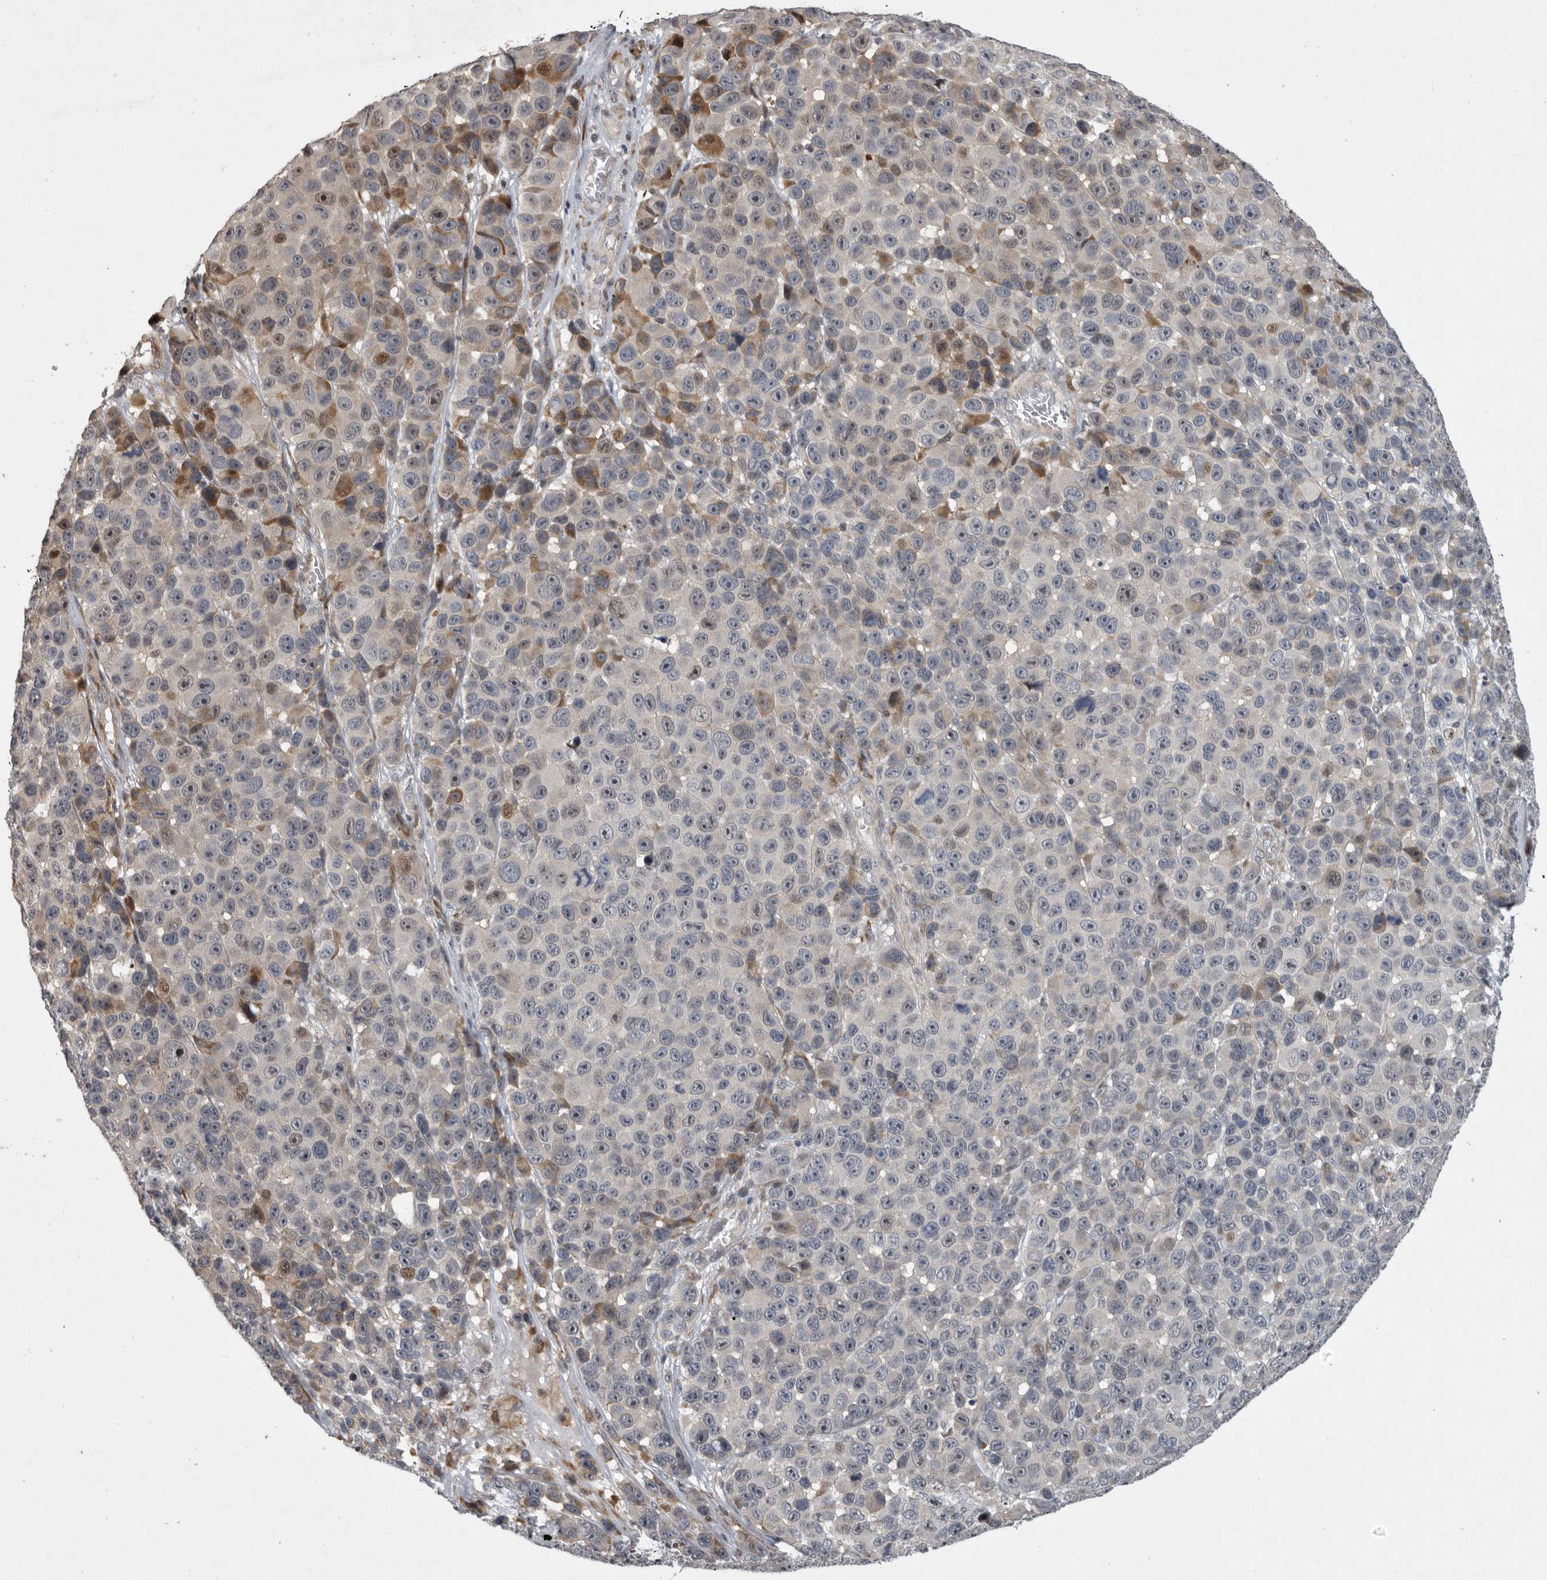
{"staining": {"intensity": "moderate", "quantity": "<25%", "location": "cytoplasmic/membranous"}, "tissue": "melanoma", "cell_type": "Tumor cells", "image_type": "cancer", "snomed": [{"axis": "morphology", "description": "Malignant melanoma, NOS"}, {"axis": "topography", "description": "Skin"}], "caption": "DAB (3,3'-diaminobenzidine) immunohistochemical staining of human malignant melanoma displays moderate cytoplasmic/membranous protein positivity in about <25% of tumor cells.", "gene": "MPDZ", "patient": {"sex": "male", "age": 53}}